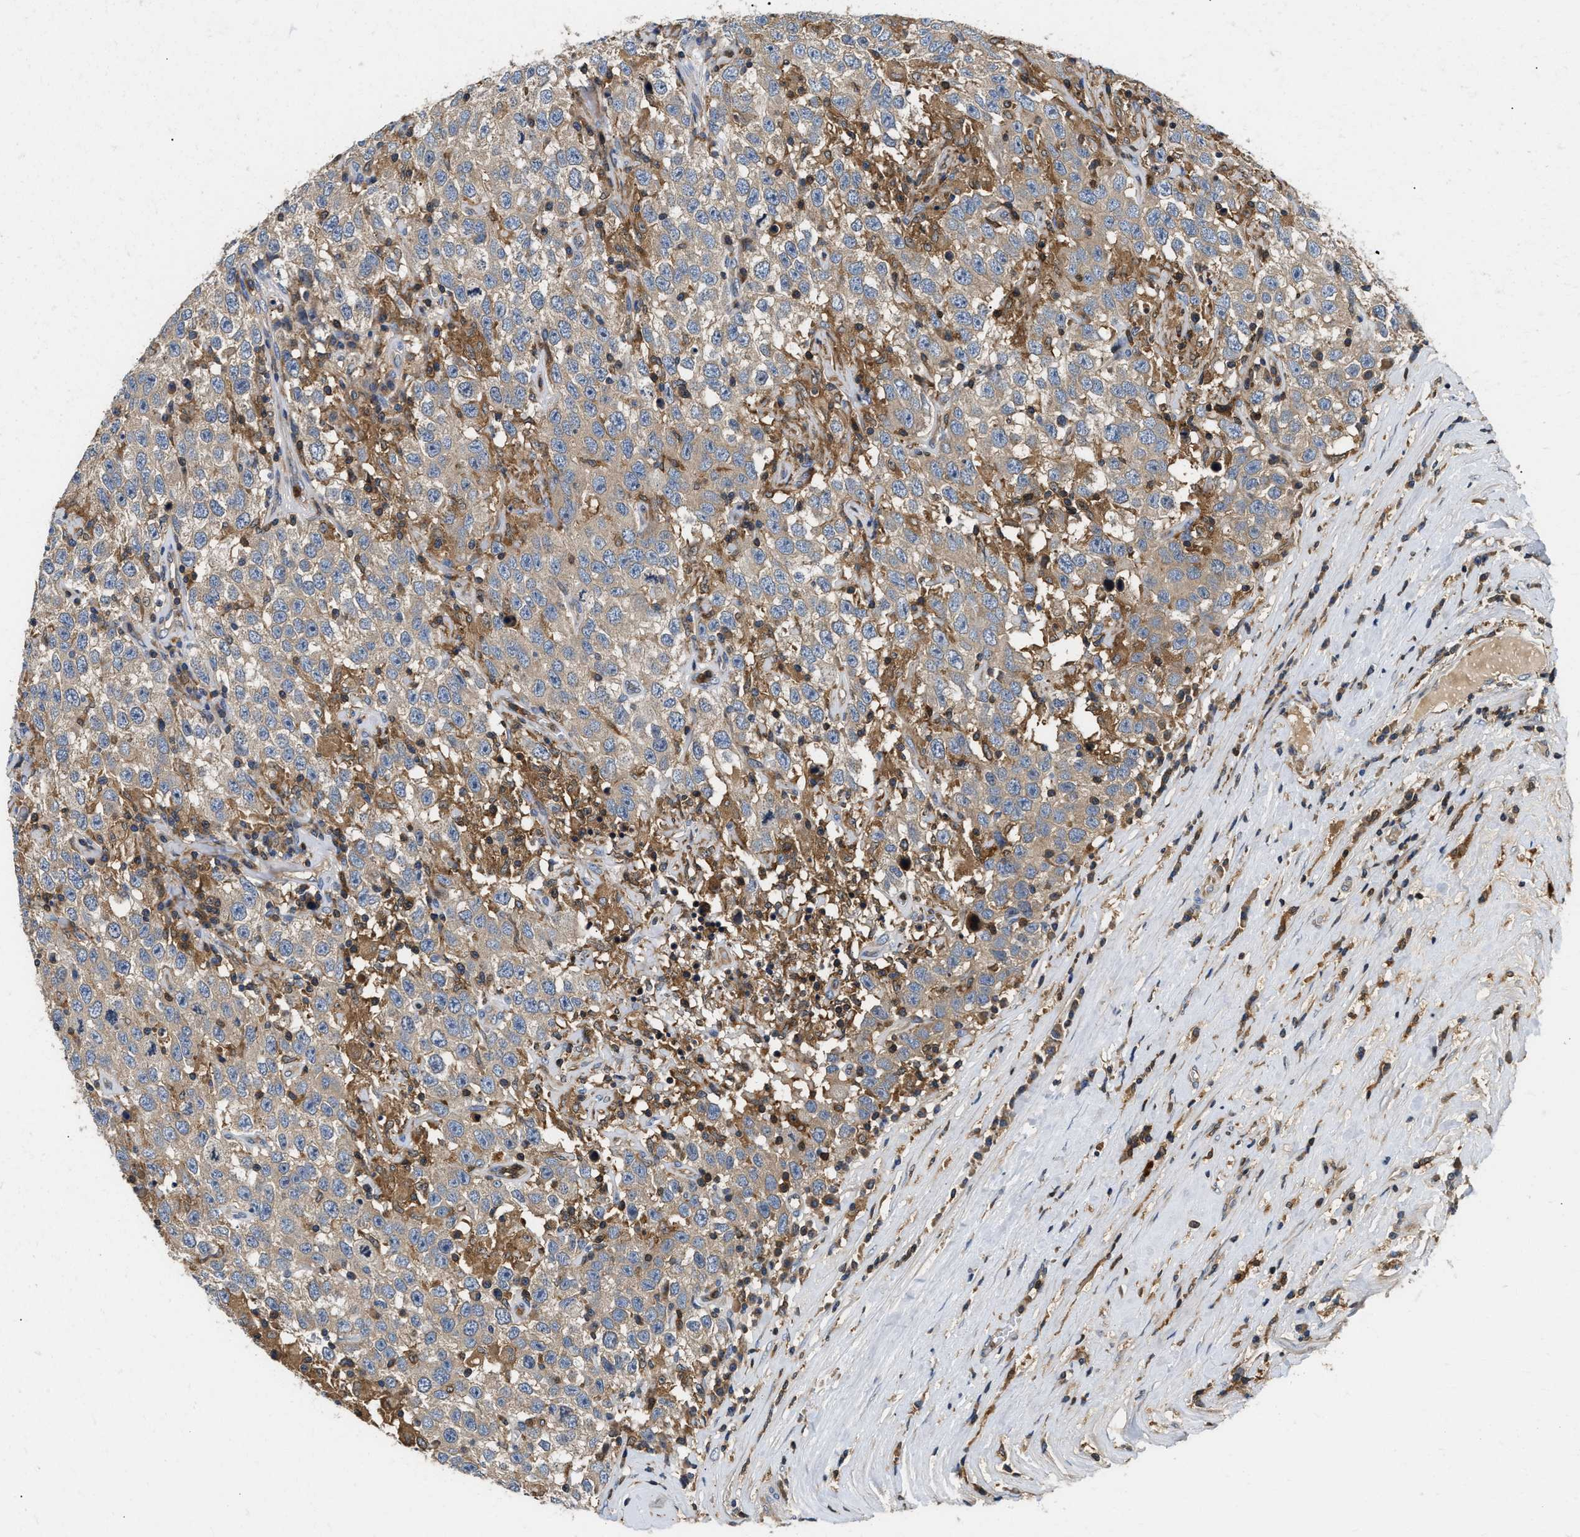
{"staining": {"intensity": "weak", "quantity": "25%-75%", "location": "cytoplasmic/membranous"}, "tissue": "testis cancer", "cell_type": "Tumor cells", "image_type": "cancer", "snomed": [{"axis": "morphology", "description": "Seminoma, NOS"}, {"axis": "topography", "description": "Testis"}], "caption": "Immunohistochemical staining of testis cancer shows low levels of weak cytoplasmic/membranous expression in approximately 25%-75% of tumor cells.", "gene": "OSTF1", "patient": {"sex": "male", "age": 41}}